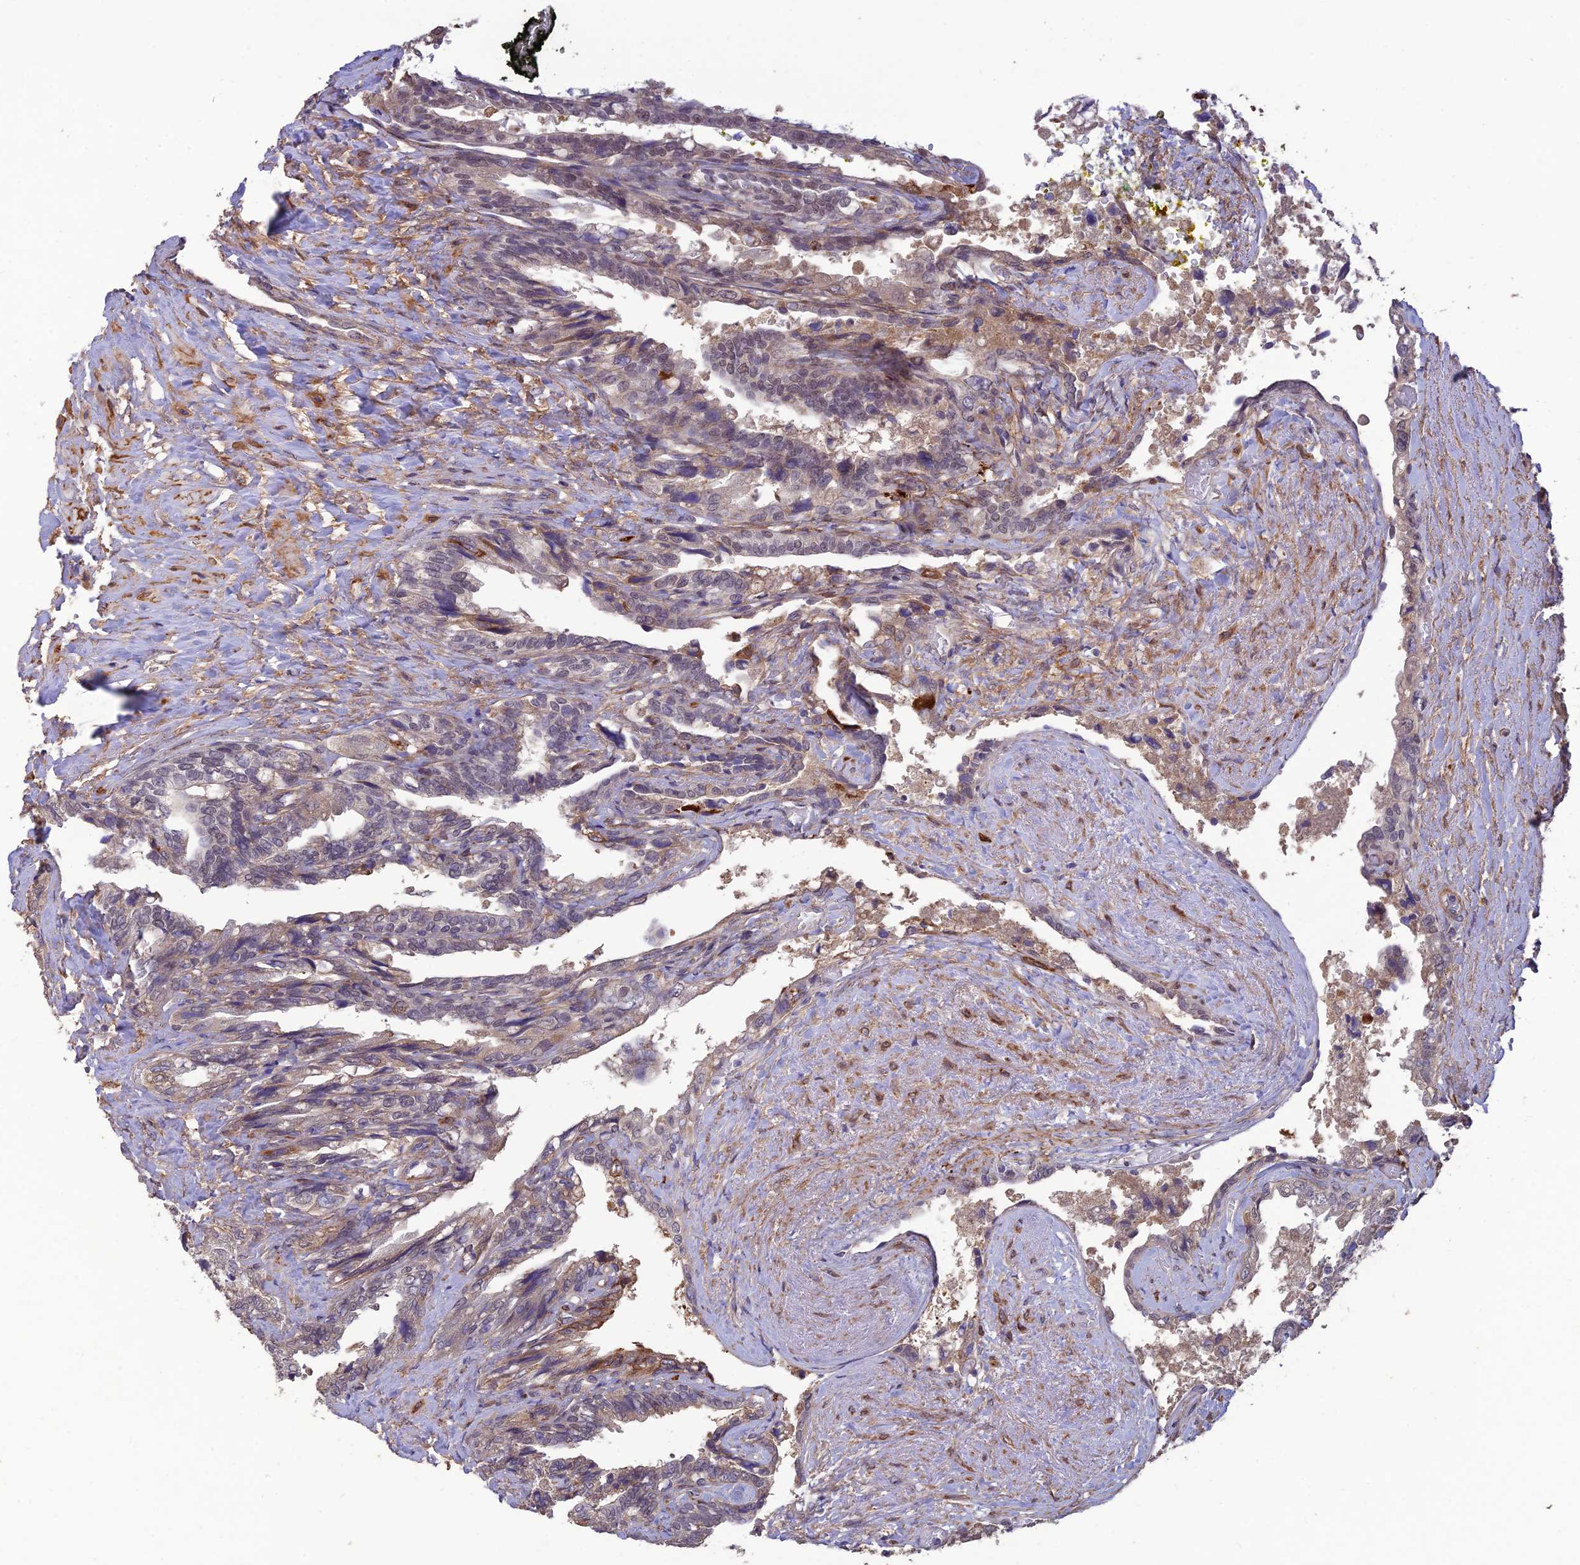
{"staining": {"intensity": "weak", "quantity": "<25%", "location": "cytoplasmic/membranous"}, "tissue": "seminal vesicle", "cell_type": "Glandular cells", "image_type": "normal", "snomed": [{"axis": "morphology", "description": "Normal tissue, NOS"}, {"axis": "topography", "description": "Seminal veicle"}, {"axis": "topography", "description": "Peripheral nerve tissue"}], "caption": "A photomicrograph of seminal vesicle stained for a protein shows no brown staining in glandular cells.", "gene": "PAGR1", "patient": {"sex": "male", "age": 60}}